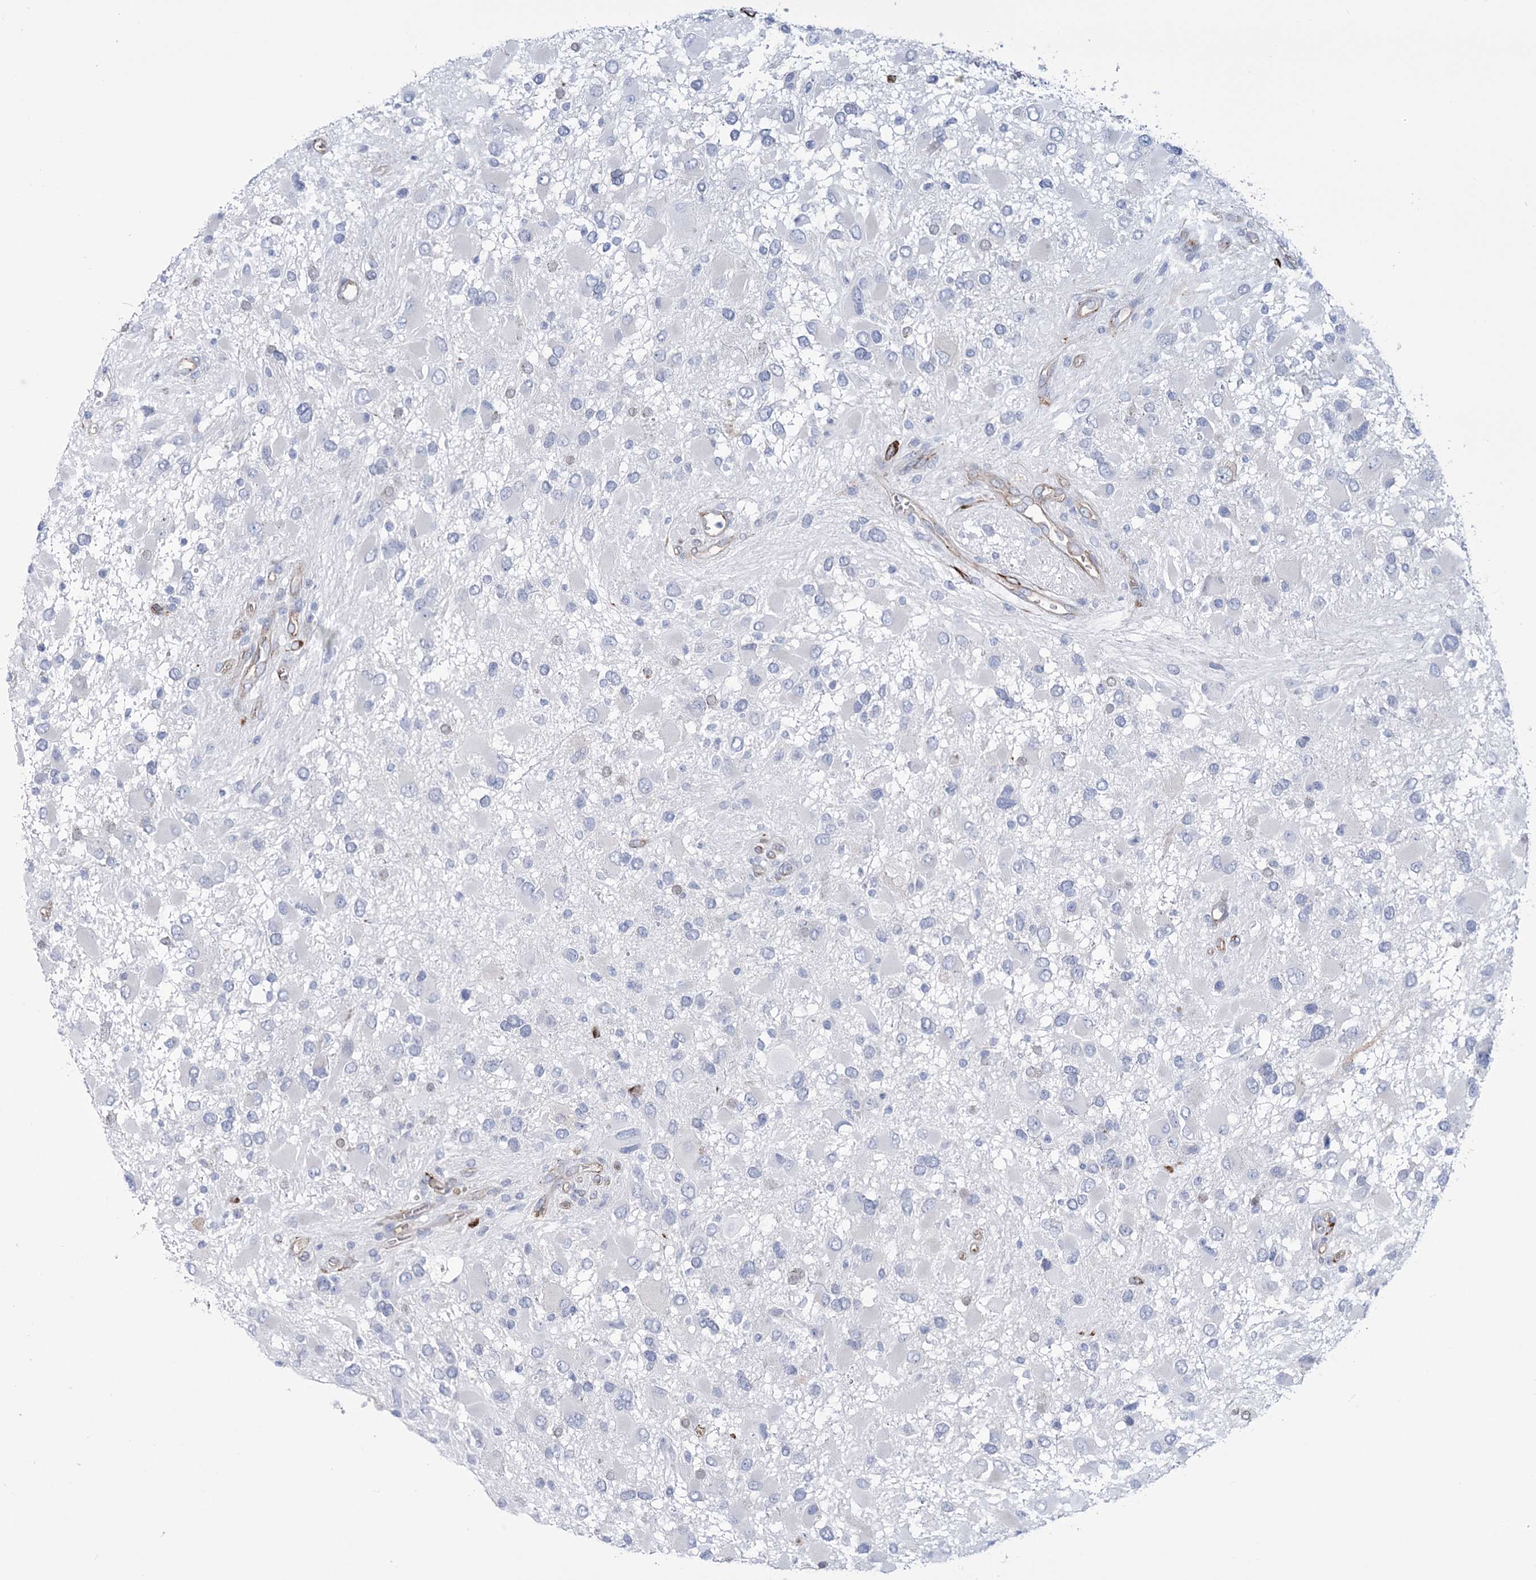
{"staining": {"intensity": "negative", "quantity": "none", "location": "none"}, "tissue": "glioma", "cell_type": "Tumor cells", "image_type": "cancer", "snomed": [{"axis": "morphology", "description": "Glioma, malignant, High grade"}, {"axis": "topography", "description": "Brain"}], "caption": "Immunohistochemistry image of neoplastic tissue: human malignant high-grade glioma stained with DAB (3,3'-diaminobenzidine) displays no significant protein positivity in tumor cells.", "gene": "RAB11FIP5", "patient": {"sex": "male", "age": 53}}